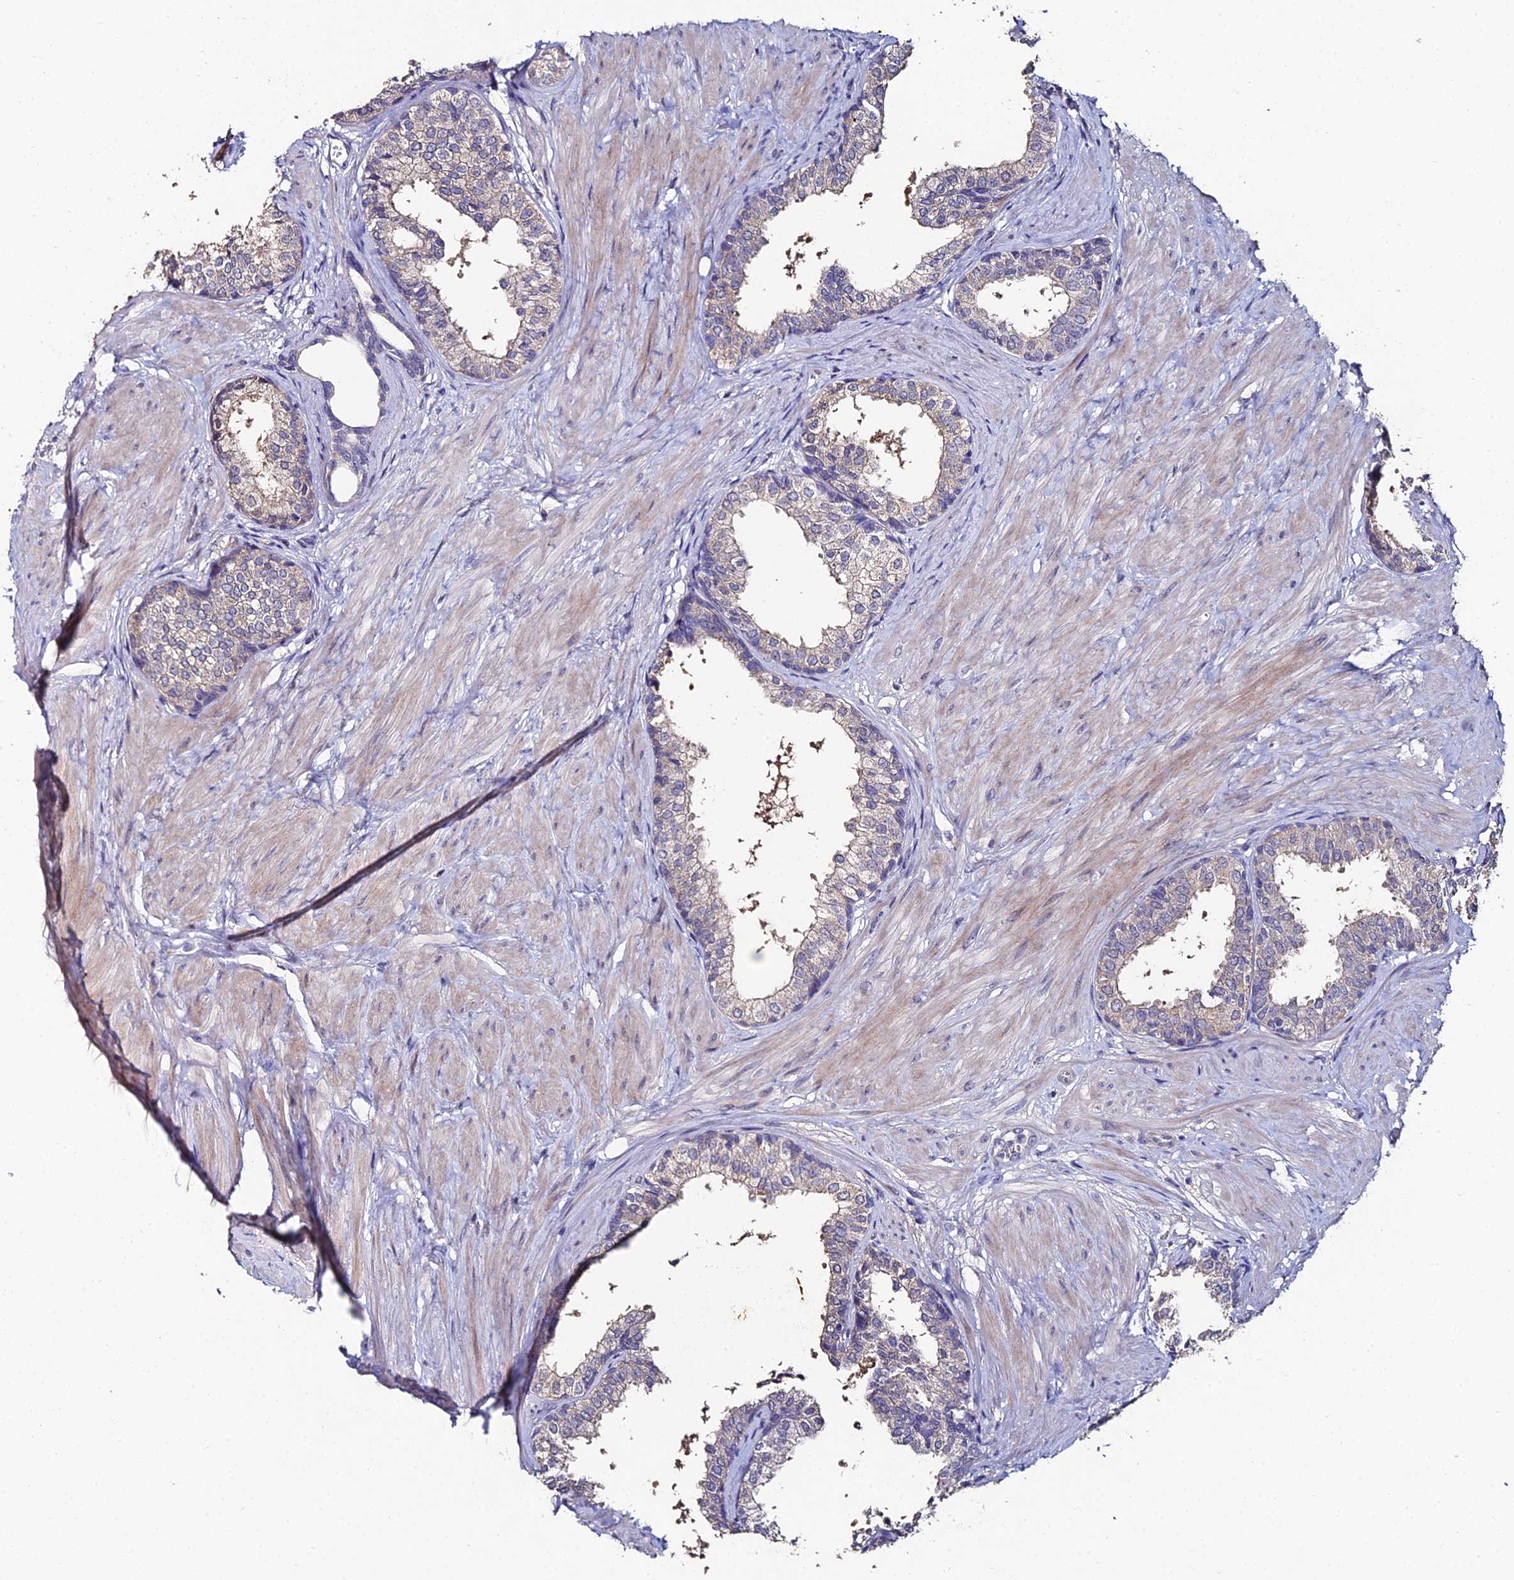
{"staining": {"intensity": "weak", "quantity": "25%-75%", "location": "cytoplasmic/membranous"}, "tissue": "prostate", "cell_type": "Glandular cells", "image_type": "normal", "snomed": [{"axis": "morphology", "description": "Normal tissue, NOS"}, {"axis": "topography", "description": "Prostate"}], "caption": "About 25%-75% of glandular cells in normal human prostate reveal weak cytoplasmic/membranous protein expression as visualized by brown immunohistochemical staining.", "gene": "ESRRG", "patient": {"sex": "male", "age": 48}}